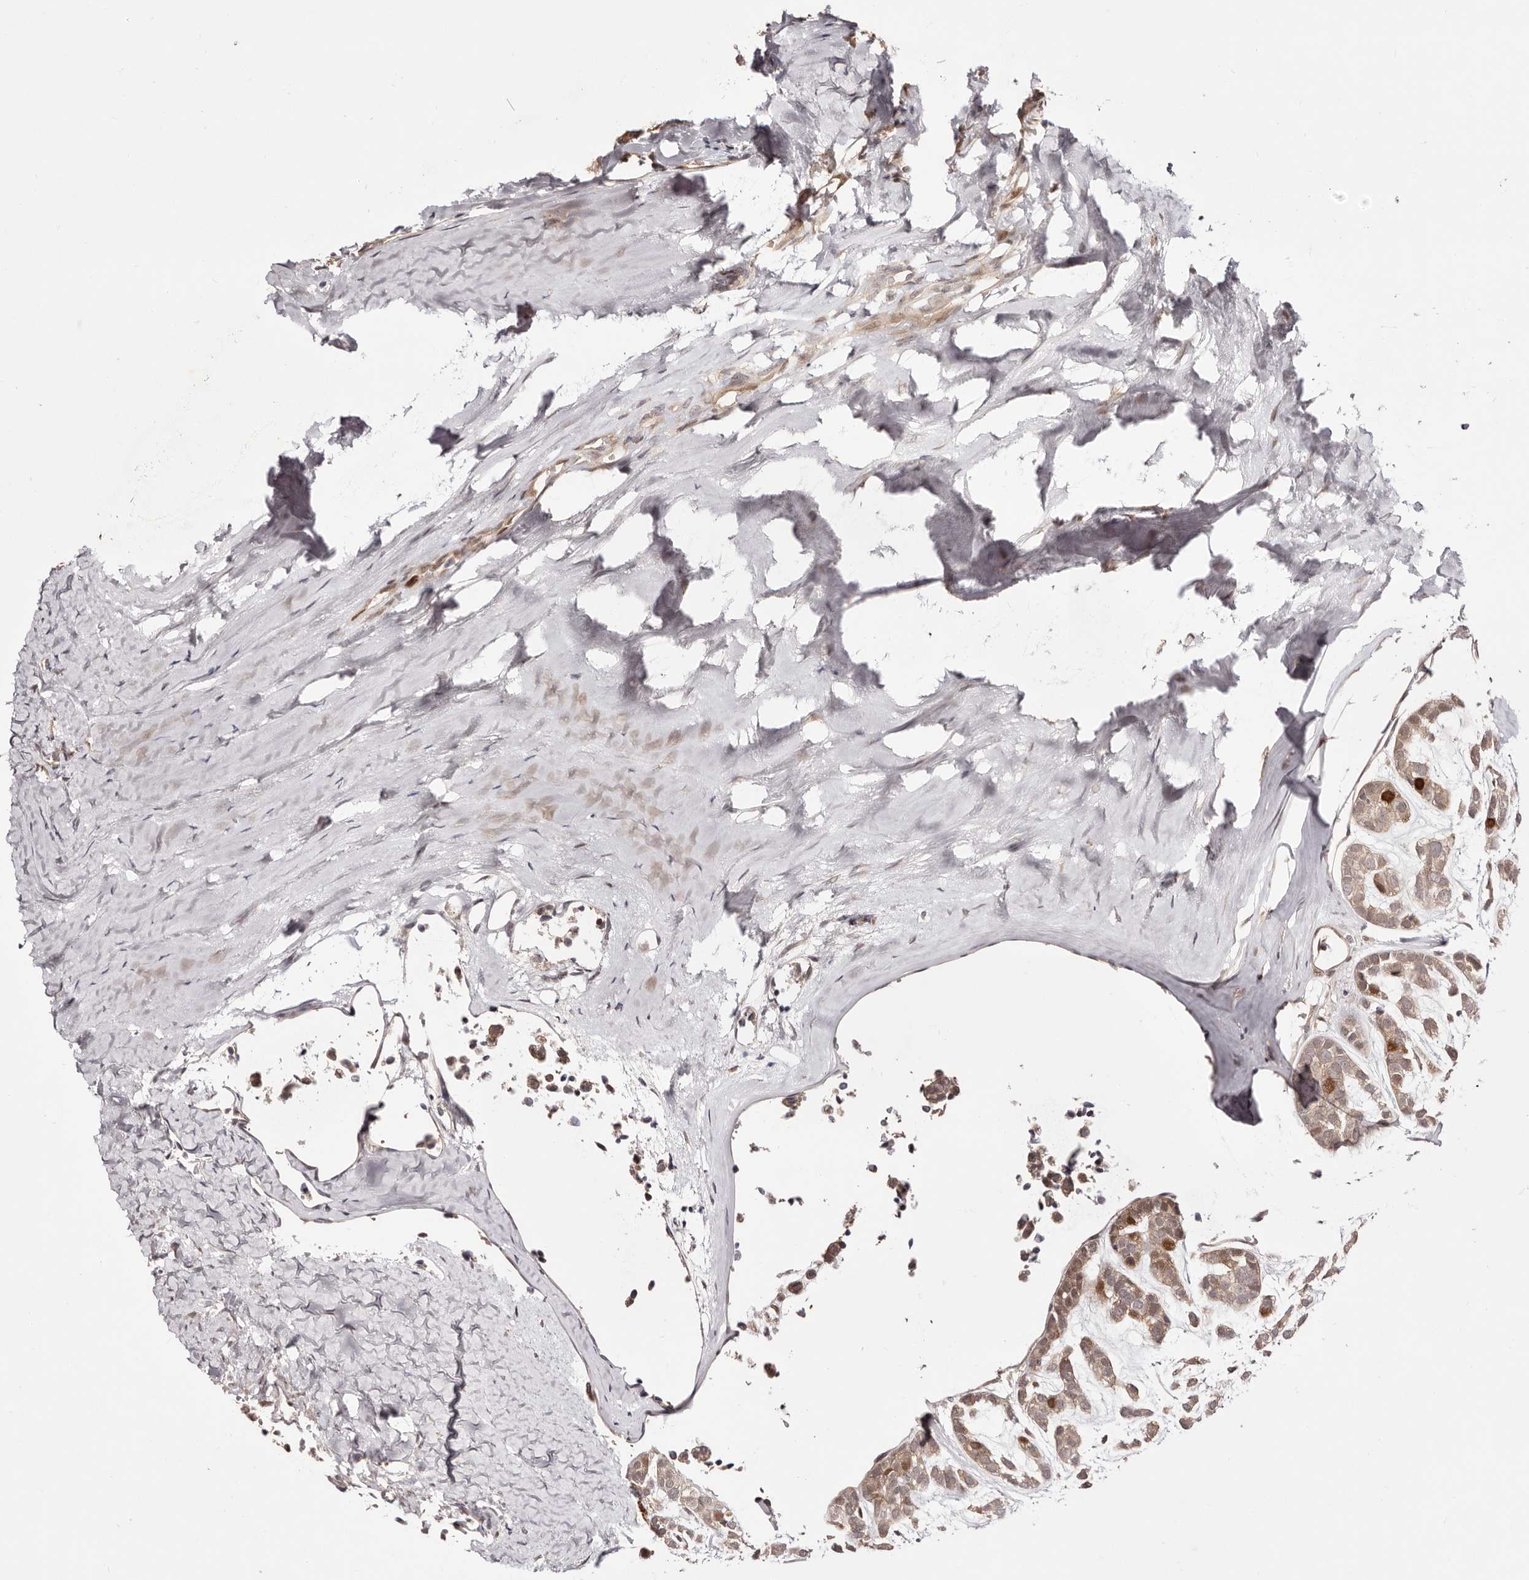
{"staining": {"intensity": "weak", "quantity": ">75%", "location": "cytoplasmic/membranous"}, "tissue": "head and neck cancer", "cell_type": "Tumor cells", "image_type": "cancer", "snomed": [{"axis": "morphology", "description": "Adenocarcinoma, NOS"}, {"axis": "morphology", "description": "Adenoma, NOS"}, {"axis": "topography", "description": "Head-Neck"}], "caption": "There is low levels of weak cytoplasmic/membranous expression in tumor cells of adenoma (head and neck), as demonstrated by immunohistochemical staining (brown color).", "gene": "EGR3", "patient": {"sex": "female", "age": 55}}